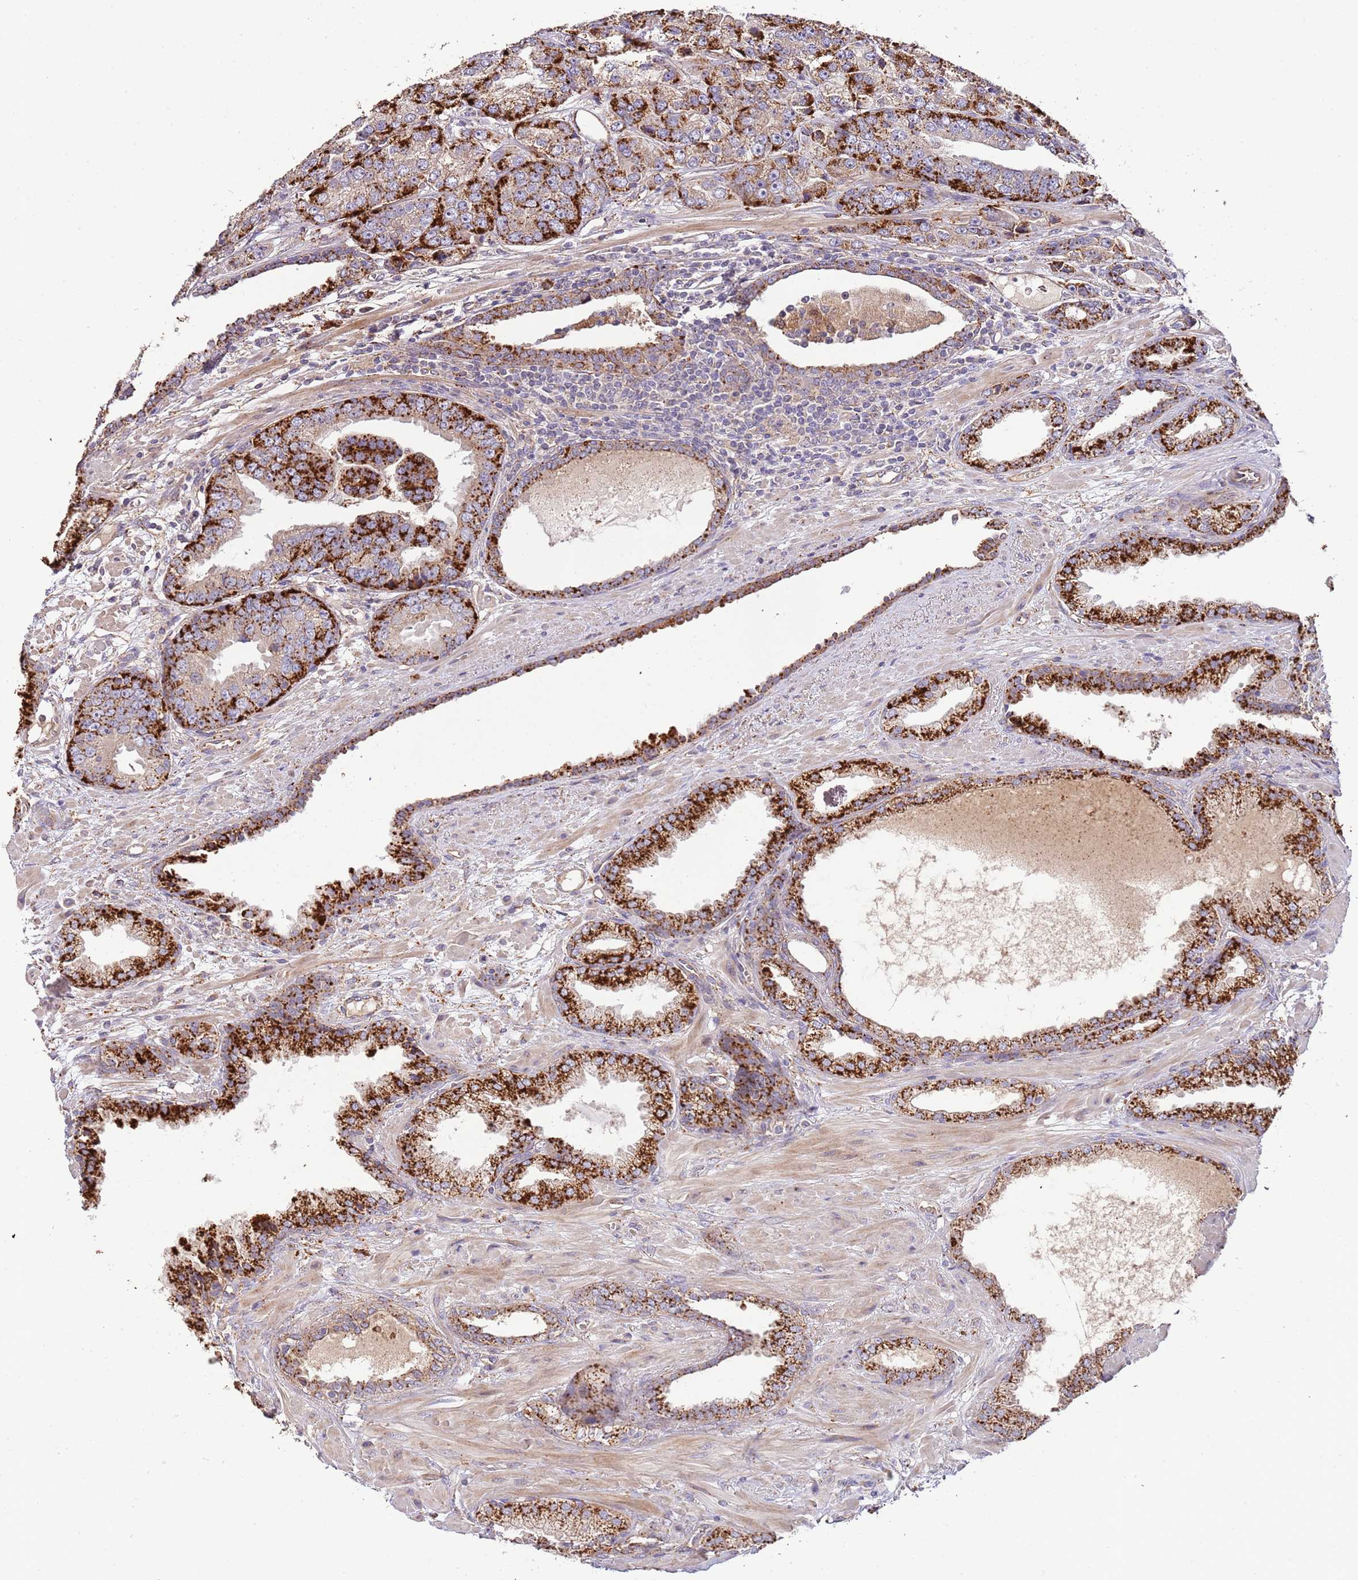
{"staining": {"intensity": "strong", "quantity": ">75%", "location": "cytoplasmic/membranous"}, "tissue": "prostate cancer", "cell_type": "Tumor cells", "image_type": "cancer", "snomed": [{"axis": "morphology", "description": "Adenocarcinoma, High grade"}, {"axis": "topography", "description": "Prostate"}], "caption": "DAB (3,3'-diaminobenzidine) immunohistochemical staining of prostate cancer demonstrates strong cytoplasmic/membranous protein positivity in approximately >75% of tumor cells.", "gene": "DOCK6", "patient": {"sex": "male", "age": 71}}